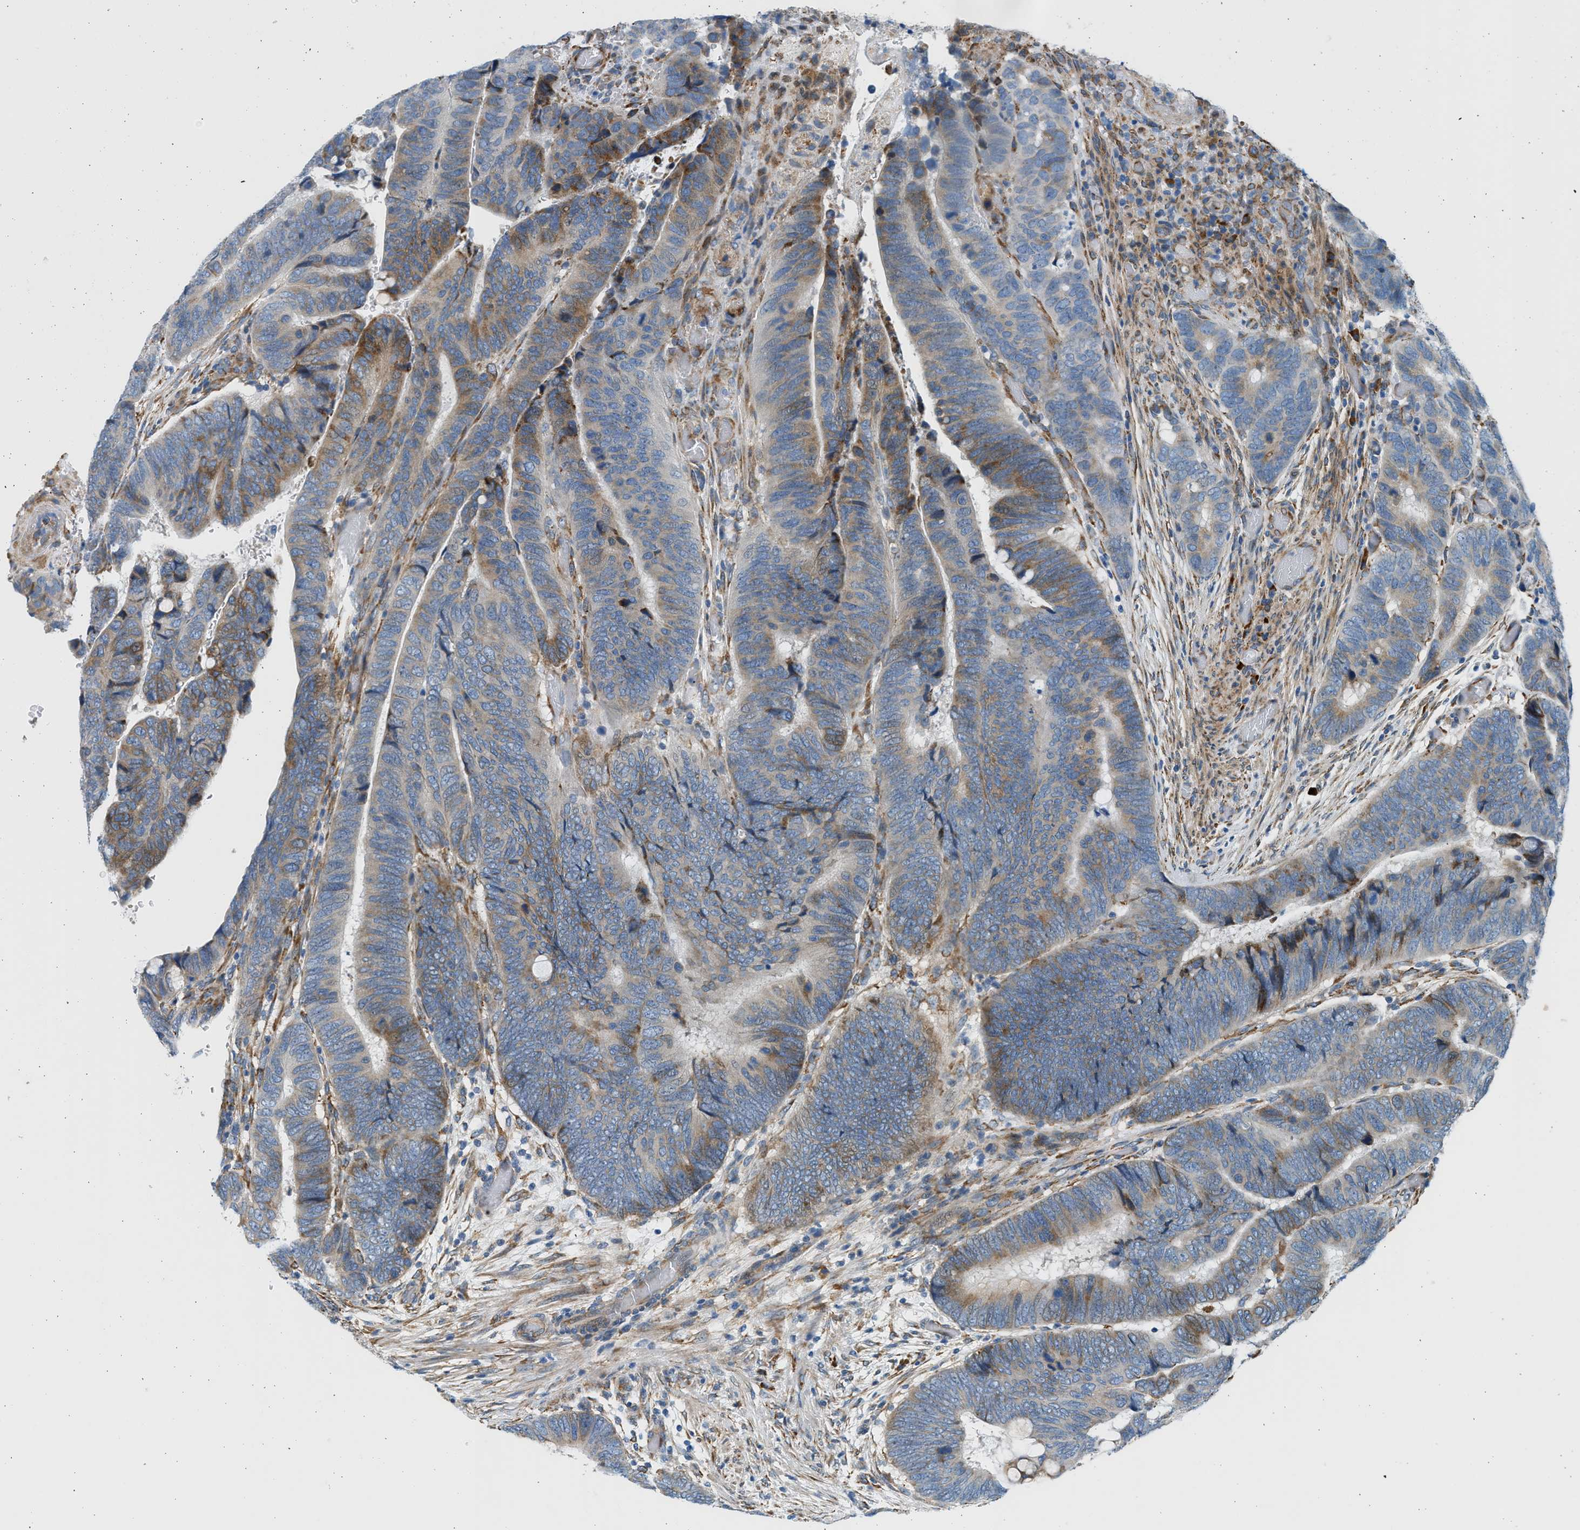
{"staining": {"intensity": "moderate", "quantity": "25%-75%", "location": "cytoplasmic/membranous"}, "tissue": "colorectal cancer", "cell_type": "Tumor cells", "image_type": "cancer", "snomed": [{"axis": "morphology", "description": "Normal tissue, NOS"}, {"axis": "morphology", "description": "Adenocarcinoma, NOS"}, {"axis": "topography", "description": "Rectum"}], "caption": "The immunohistochemical stain highlights moderate cytoplasmic/membranous staining in tumor cells of adenocarcinoma (colorectal) tissue.", "gene": "CNTN6", "patient": {"sex": "male", "age": 92}}